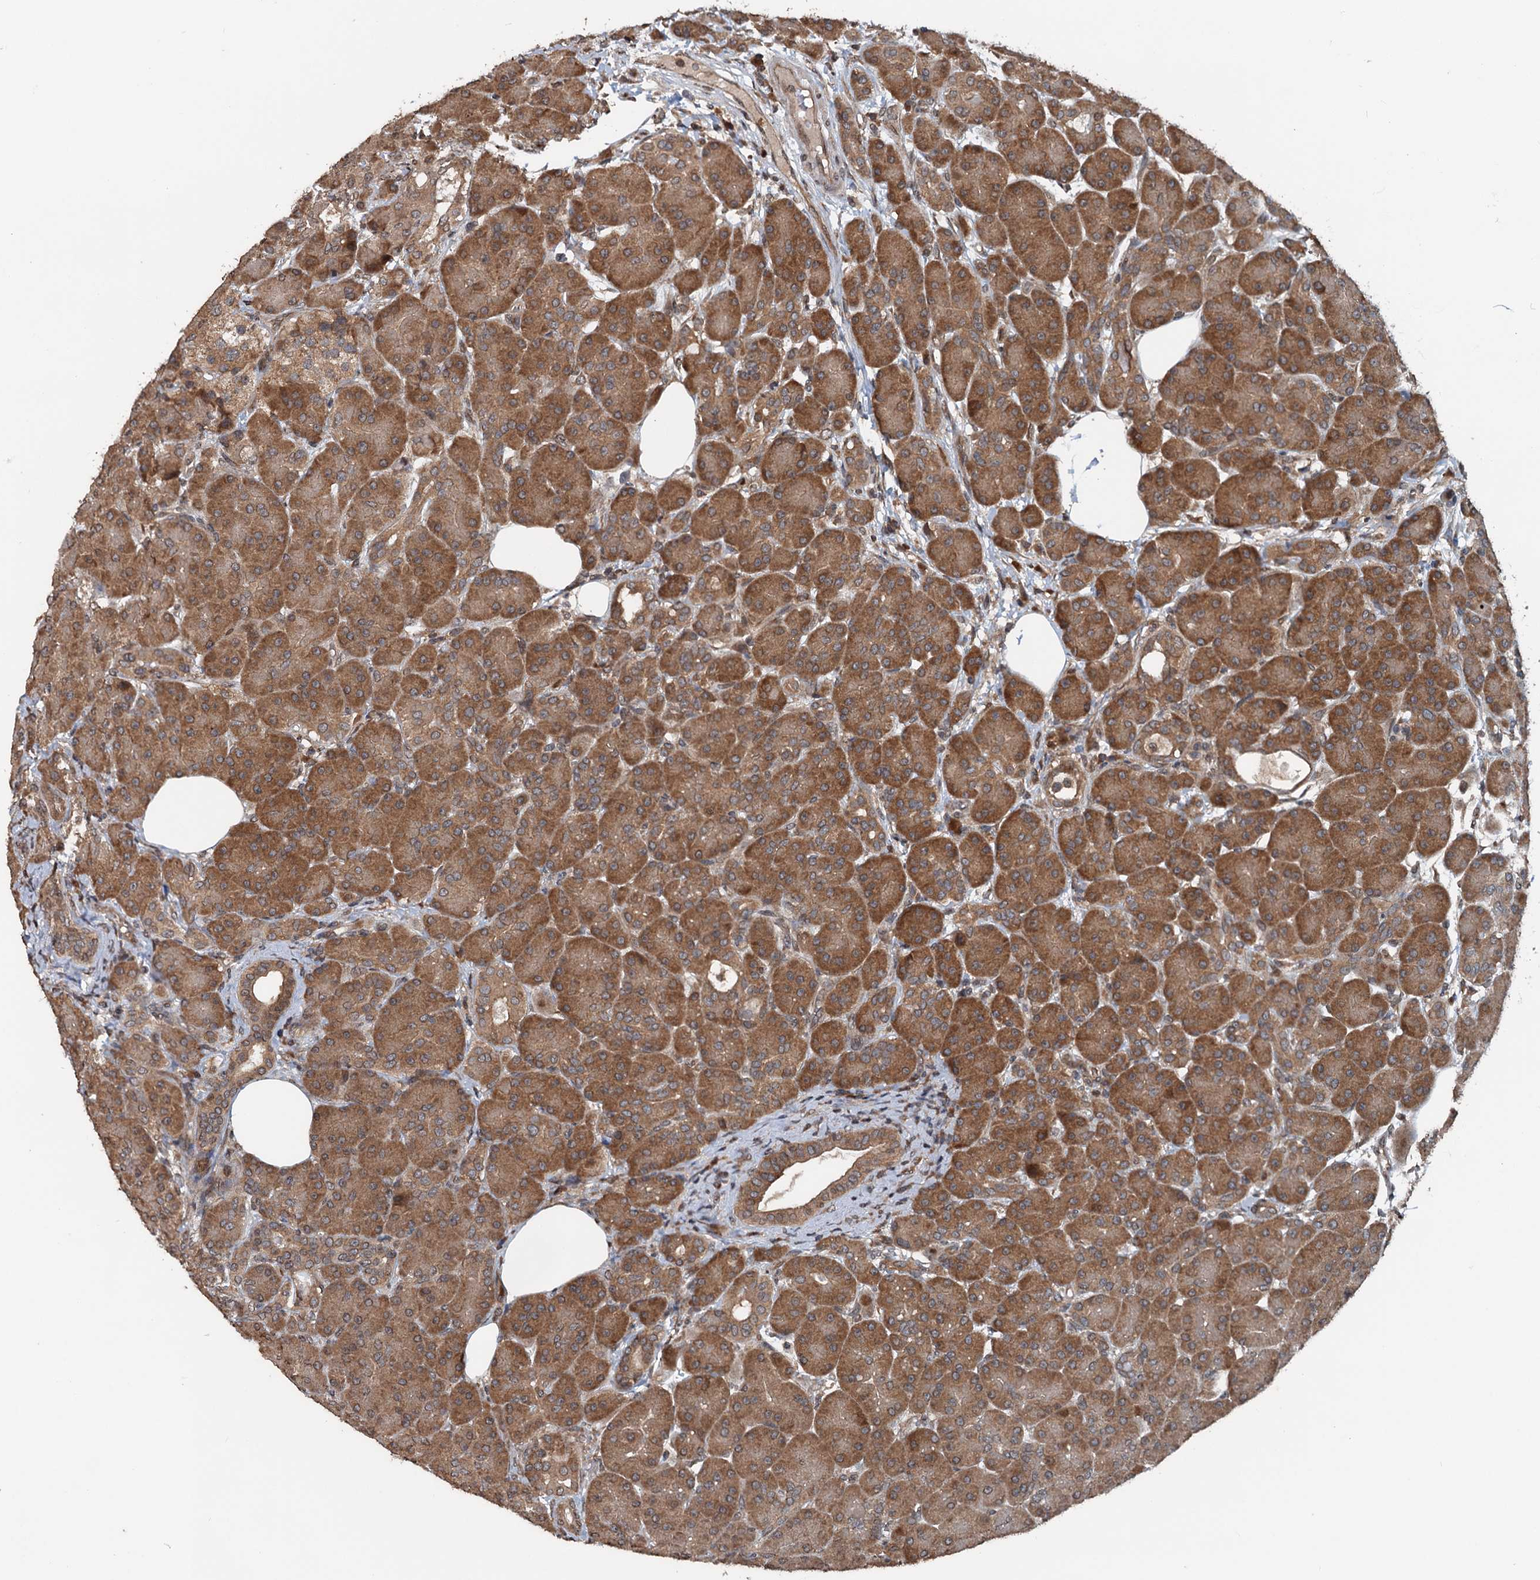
{"staining": {"intensity": "strong", "quantity": ">75%", "location": "cytoplasmic/membranous"}, "tissue": "pancreas", "cell_type": "Exocrine glandular cells", "image_type": "normal", "snomed": [{"axis": "morphology", "description": "Normal tissue, NOS"}, {"axis": "topography", "description": "Pancreas"}], "caption": "IHC micrograph of benign human pancreas stained for a protein (brown), which demonstrates high levels of strong cytoplasmic/membranous positivity in about >75% of exocrine glandular cells.", "gene": "N4BP2L2", "patient": {"sex": "male", "age": 63}}